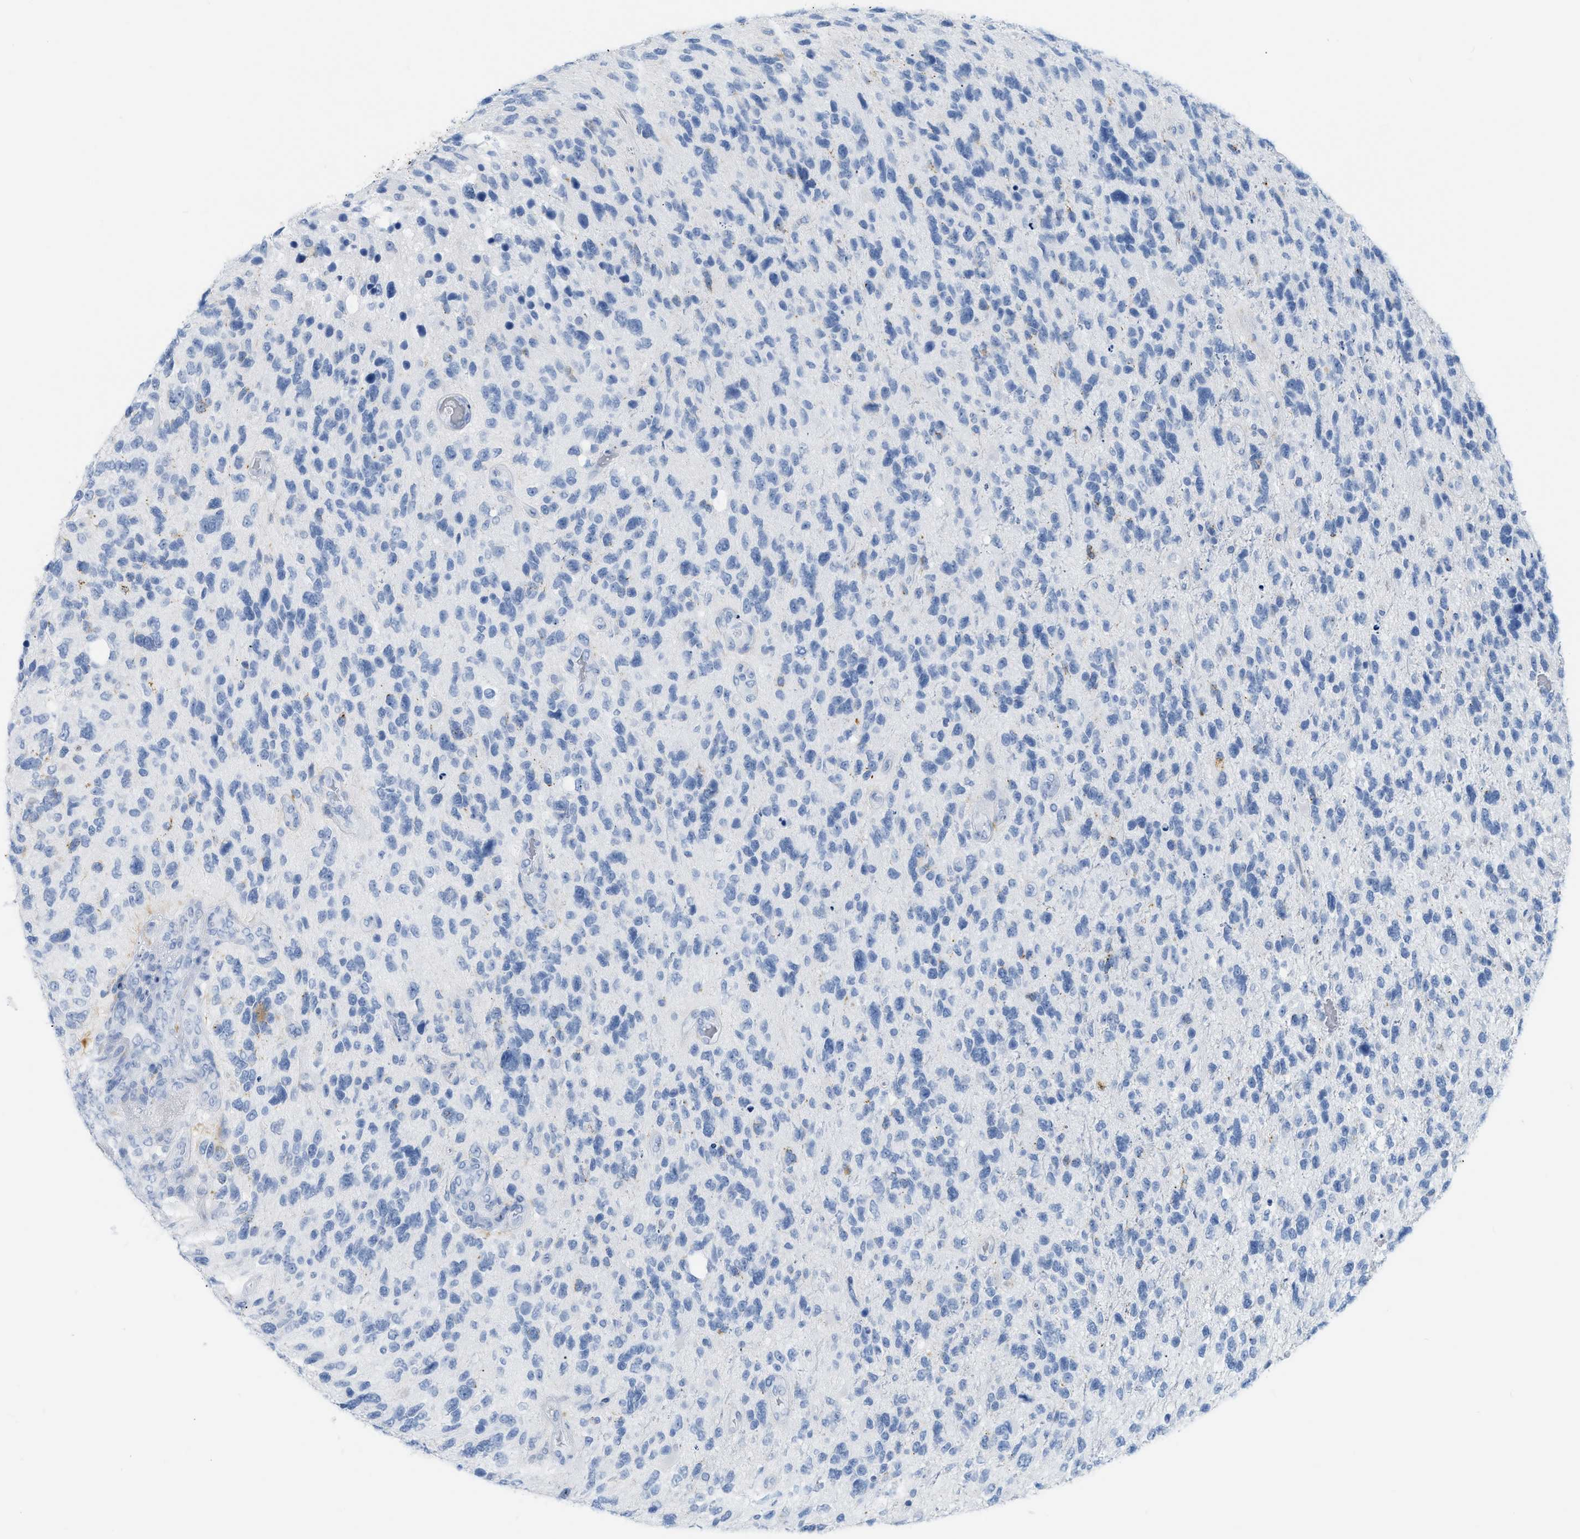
{"staining": {"intensity": "negative", "quantity": "none", "location": "none"}, "tissue": "glioma", "cell_type": "Tumor cells", "image_type": "cancer", "snomed": [{"axis": "morphology", "description": "Glioma, malignant, High grade"}, {"axis": "topography", "description": "Brain"}], "caption": "Immunohistochemistry (IHC) image of glioma stained for a protein (brown), which demonstrates no staining in tumor cells. (DAB immunohistochemistry, high magnification).", "gene": "DES", "patient": {"sex": "female", "age": 58}}